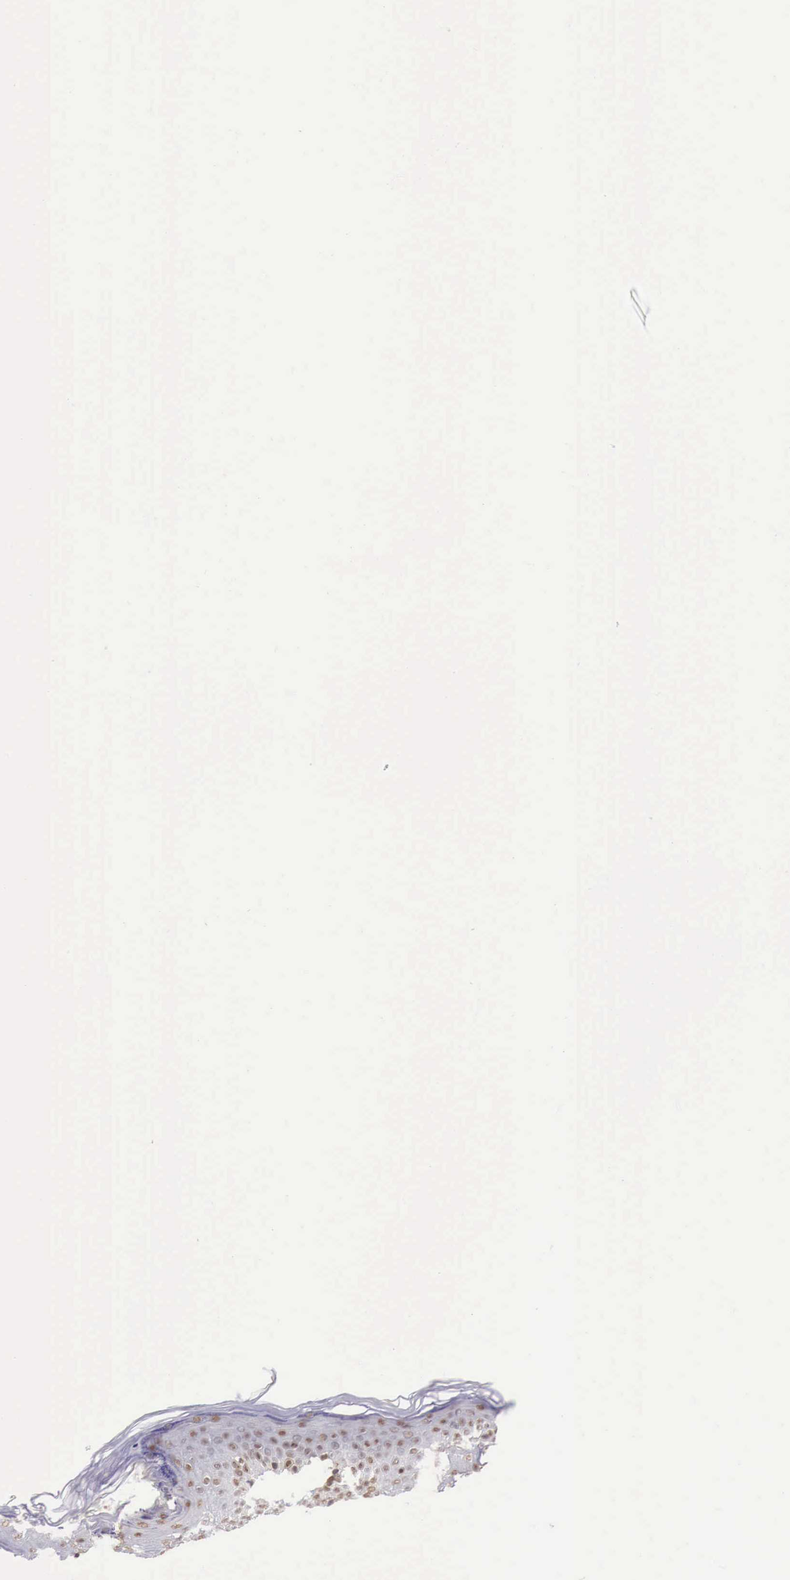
{"staining": {"intensity": "moderate", "quantity": "<25%", "location": "cytoplasmic/membranous,nuclear"}, "tissue": "skin", "cell_type": "Fibroblasts", "image_type": "normal", "snomed": [{"axis": "morphology", "description": "Normal tissue, NOS"}, {"axis": "topography", "description": "Skin"}], "caption": "Immunohistochemical staining of normal skin shows moderate cytoplasmic/membranous,nuclear protein expression in about <25% of fibroblasts.", "gene": "PABIR2", "patient": {"sex": "male", "age": 86}}